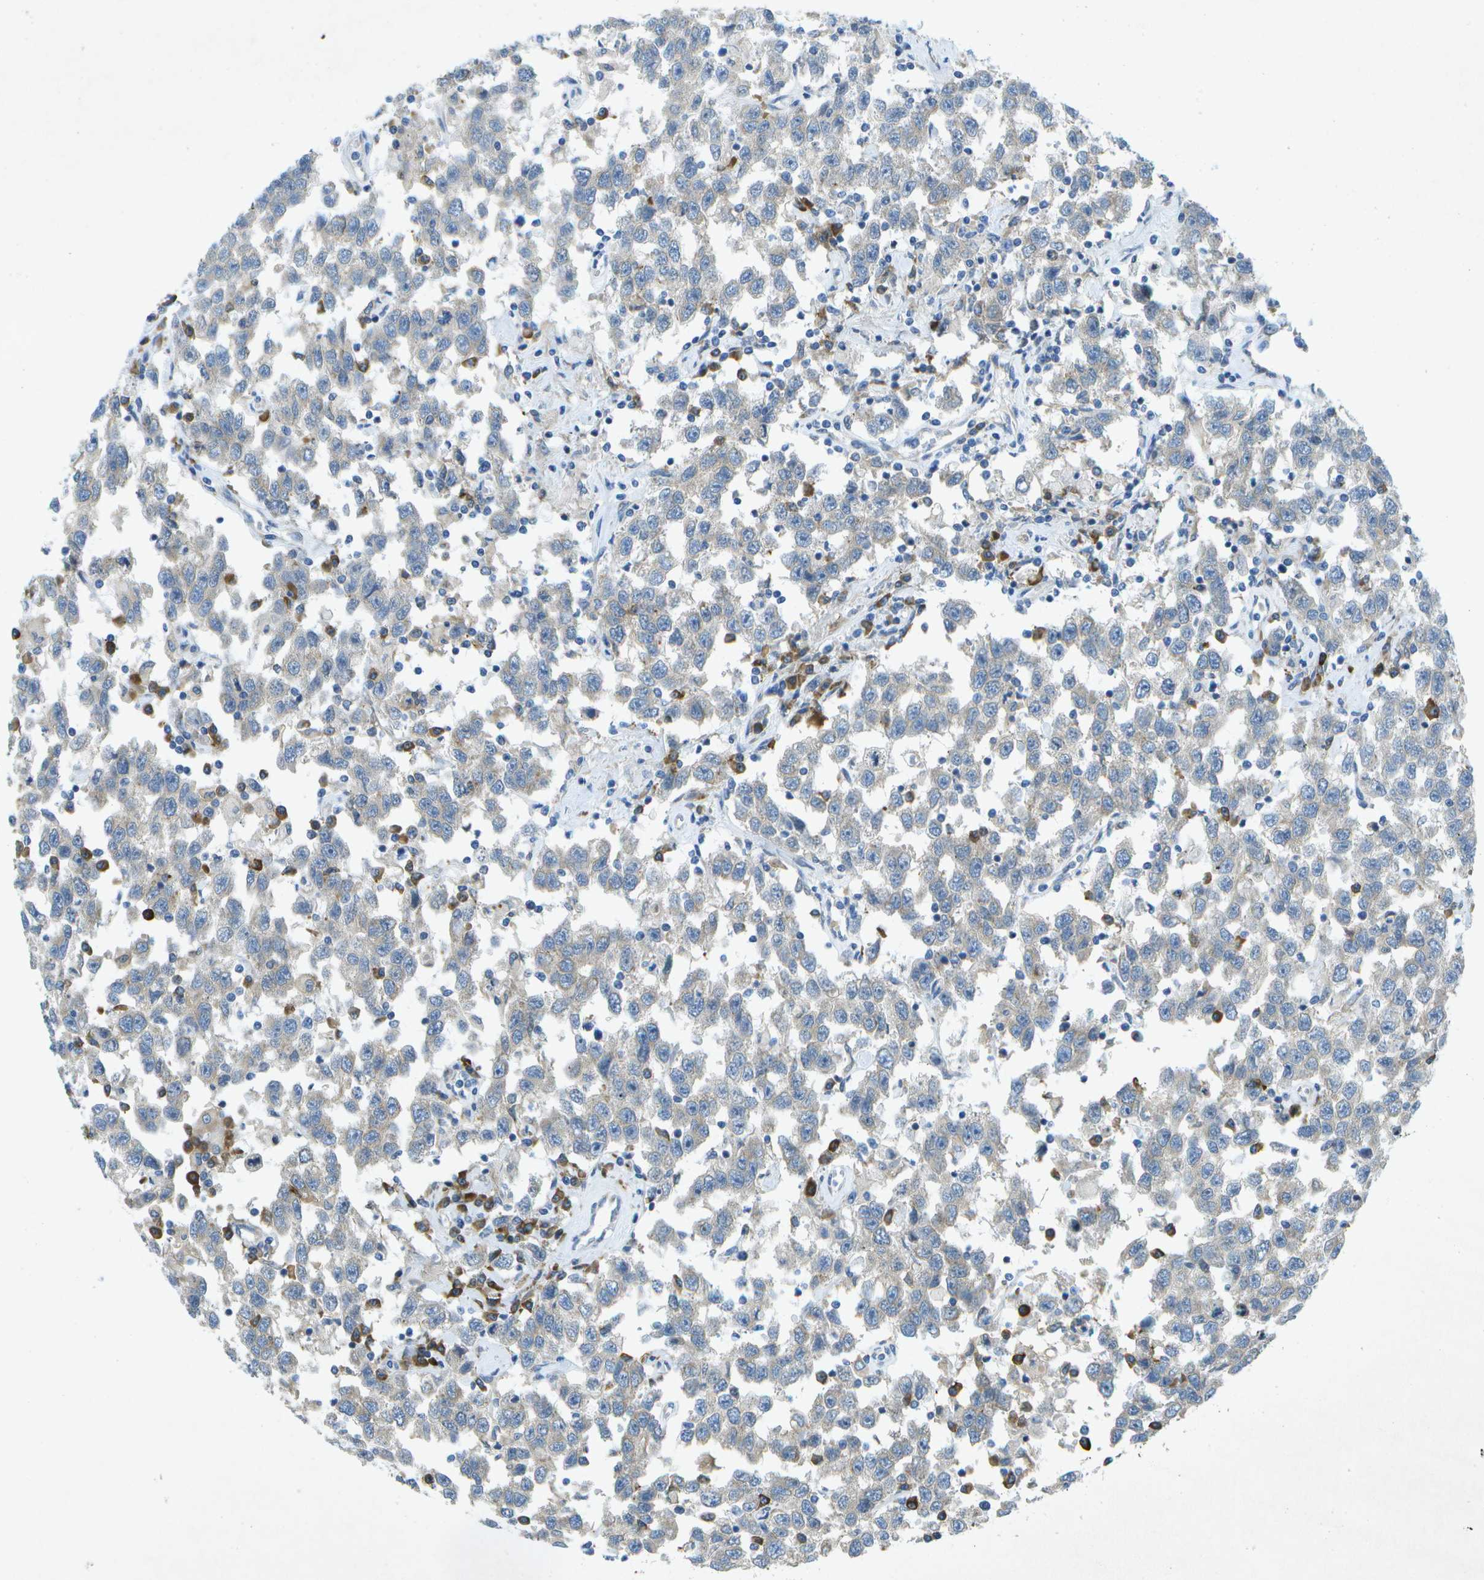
{"staining": {"intensity": "weak", "quantity": "<25%", "location": "cytoplasmic/membranous"}, "tissue": "testis cancer", "cell_type": "Tumor cells", "image_type": "cancer", "snomed": [{"axis": "morphology", "description": "Seminoma, NOS"}, {"axis": "topography", "description": "Testis"}], "caption": "DAB (3,3'-diaminobenzidine) immunohistochemical staining of human testis cancer displays no significant positivity in tumor cells.", "gene": "WNK2", "patient": {"sex": "male", "age": 41}}